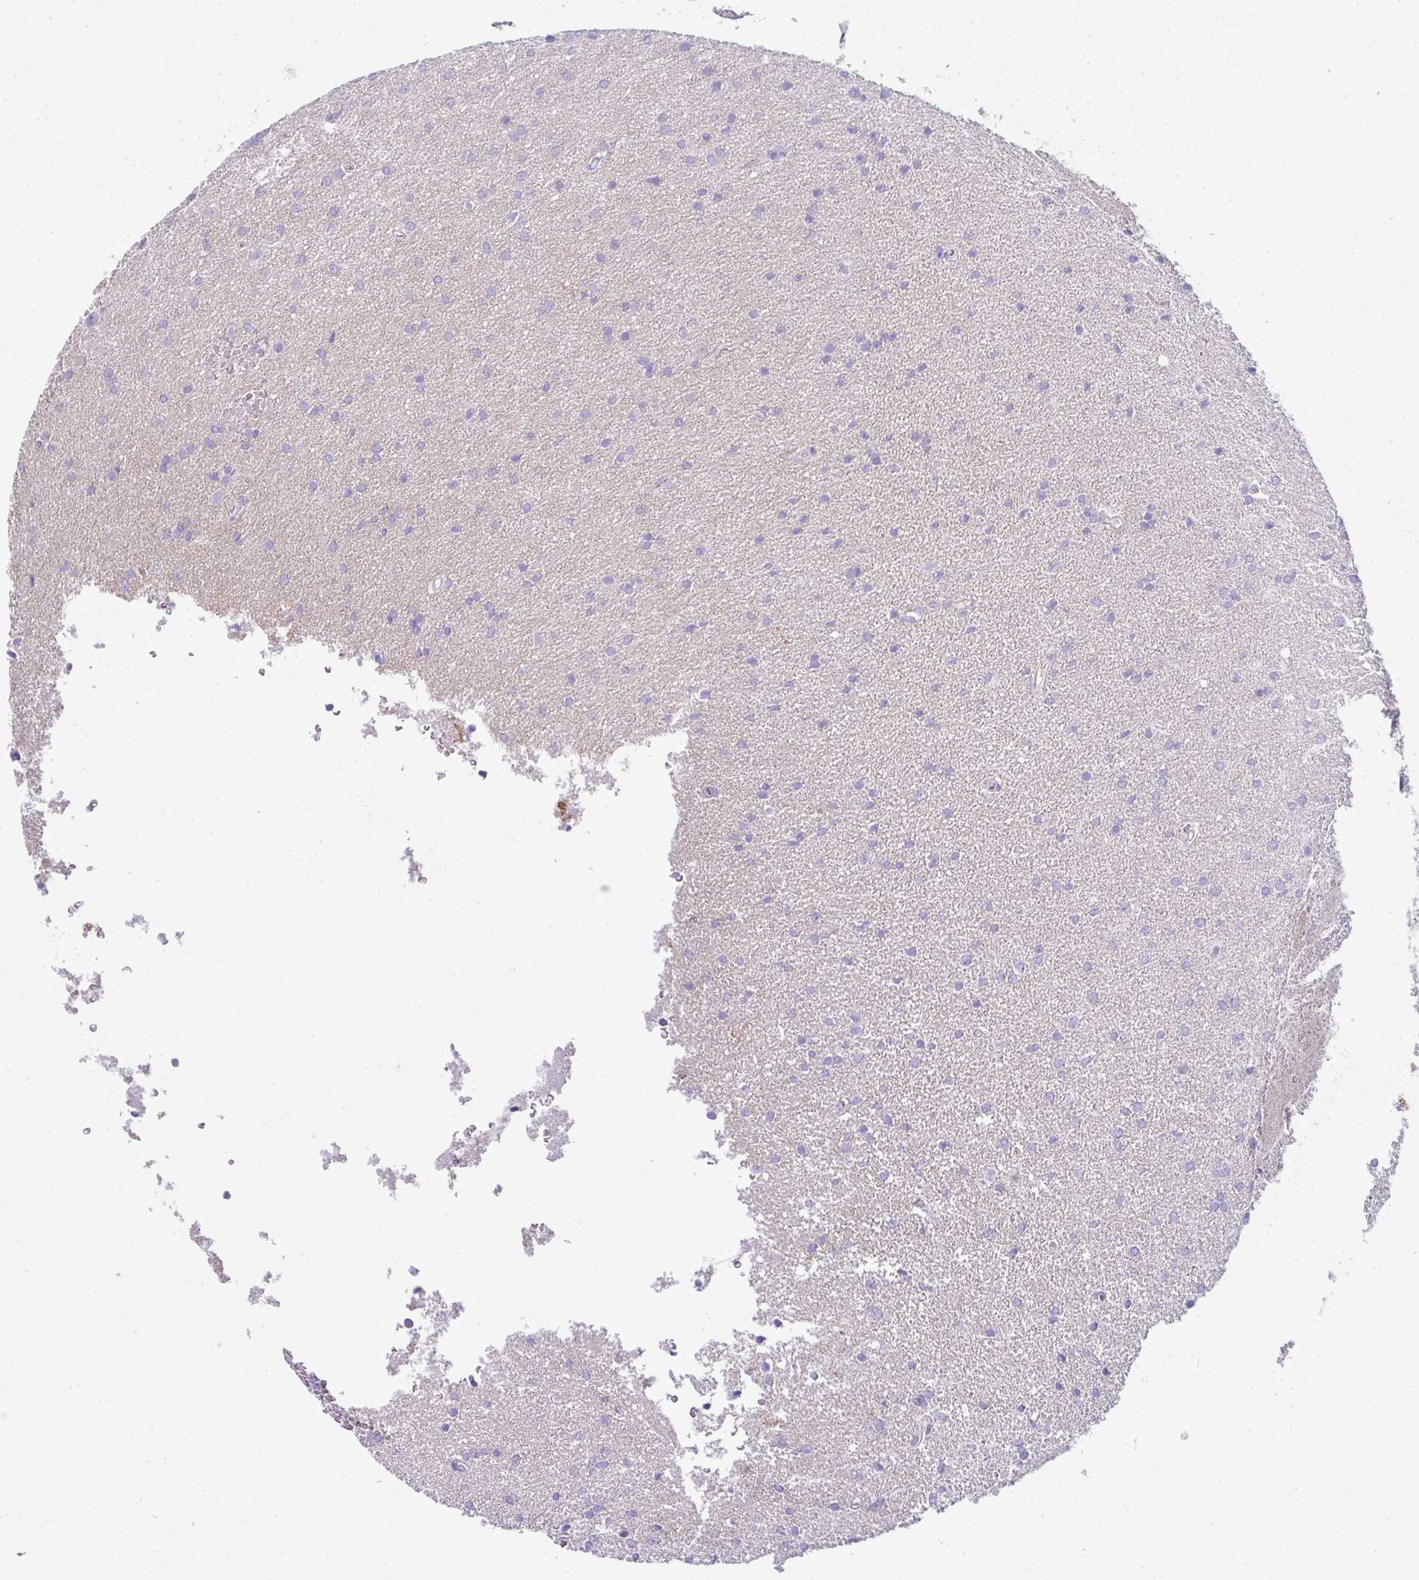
{"staining": {"intensity": "negative", "quantity": "none", "location": "none"}, "tissue": "glioma", "cell_type": "Tumor cells", "image_type": "cancer", "snomed": [{"axis": "morphology", "description": "Glioma, malignant, Low grade"}, {"axis": "topography", "description": "Brain"}], "caption": "There is no significant expression in tumor cells of glioma. (Brightfield microscopy of DAB (3,3'-diaminobenzidine) immunohistochemistry at high magnification).", "gene": "RASL10A", "patient": {"sex": "female", "age": 34}}